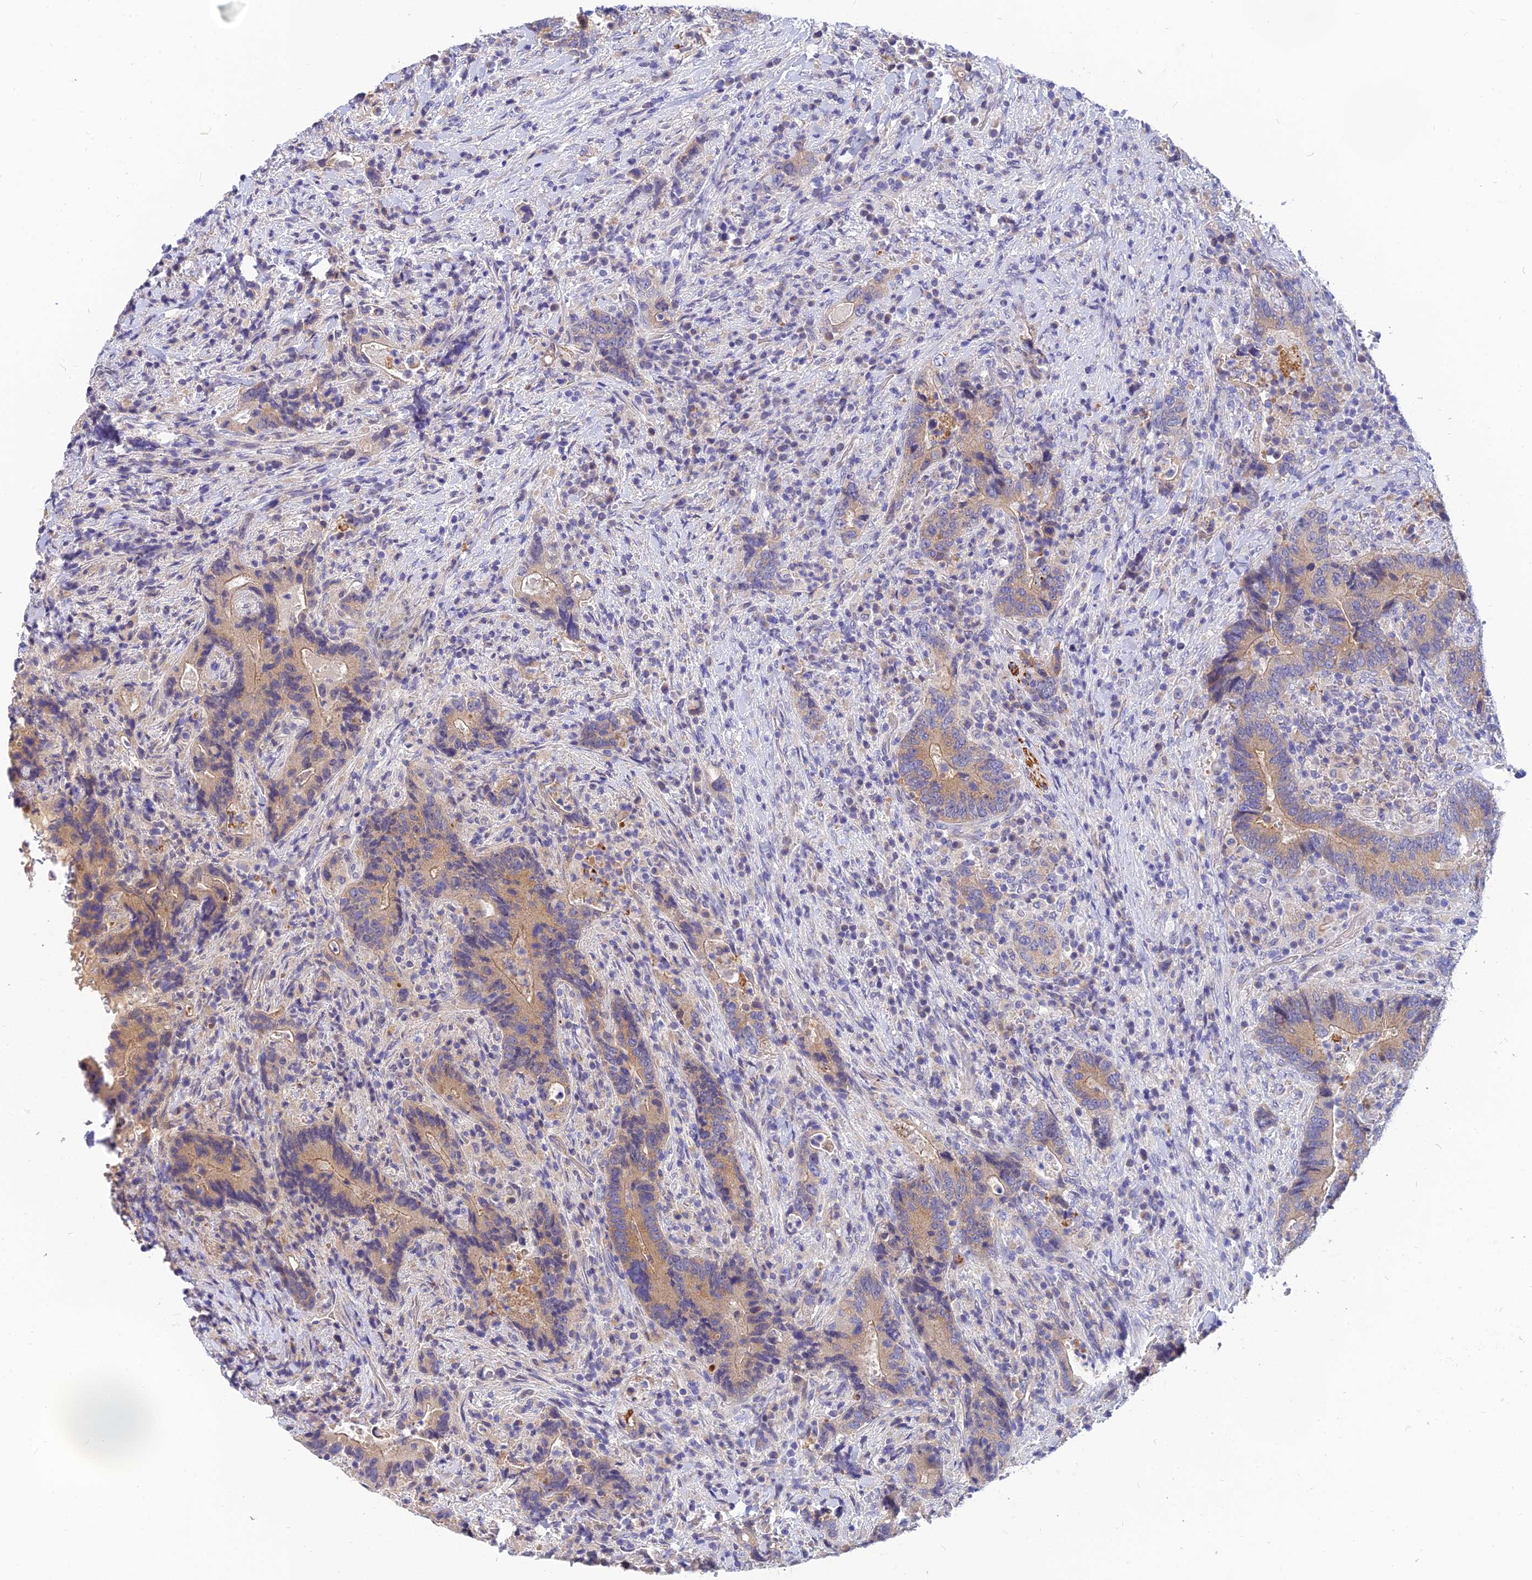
{"staining": {"intensity": "weak", "quantity": "25%-75%", "location": "cytoplasmic/membranous"}, "tissue": "colorectal cancer", "cell_type": "Tumor cells", "image_type": "cancer", "snomed": [{"axis": "morphology", "description": "Adenocarcinoma, NOS"}, {"axis": "topography", "description": "Colon"}], "caption": "Tumor cells reveal low levels of weak cytoplasmic/membranous expression in approximately 25%-75% of cells in human colorectal adenocarcinoma. The staining was performed using DAB, with brown indicating positive protein expression. Nuclei are stained blue with hematoxylin.", "gene": "ANKS4B", "patient": {"sex": "female", "age": 75}}